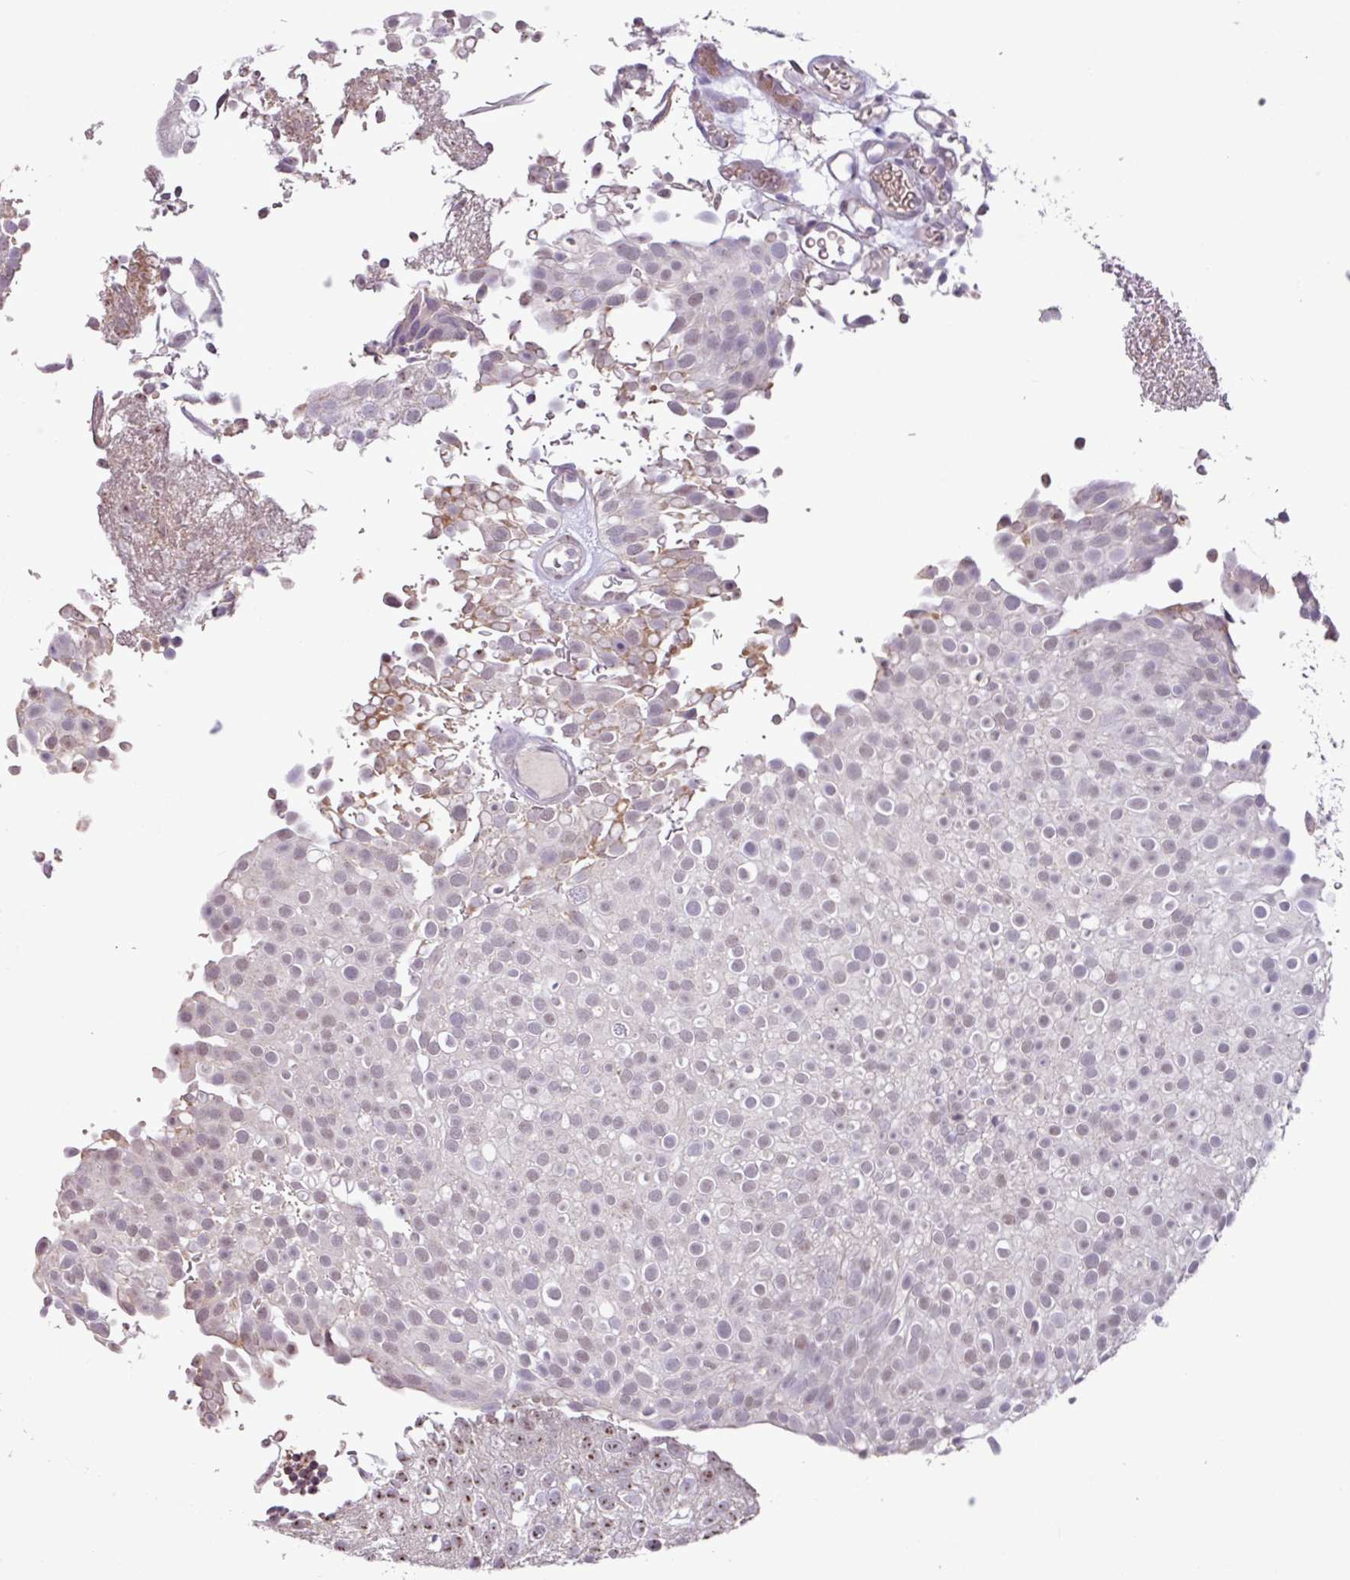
{"staining": {"intensity": "moderate", "quantity": "<25%", "location": "nuclear"}, "tissue": "urothelial cancer", "cell_type": "Tumor cells", "image_type": "cancer", "snomed": [{"axis": "morphology", "description": "Urothelial carcinoma, Low grade"}, {"axis": "topography", "description": "Urinary bladder"}], "caption": "The image shows a brown stain indicating the presence of a protein in the nuclear of tumor cells in urothelial cancer.", "gene": "L3MBTL3", "patient": {"sex": "male", "age": 78}}